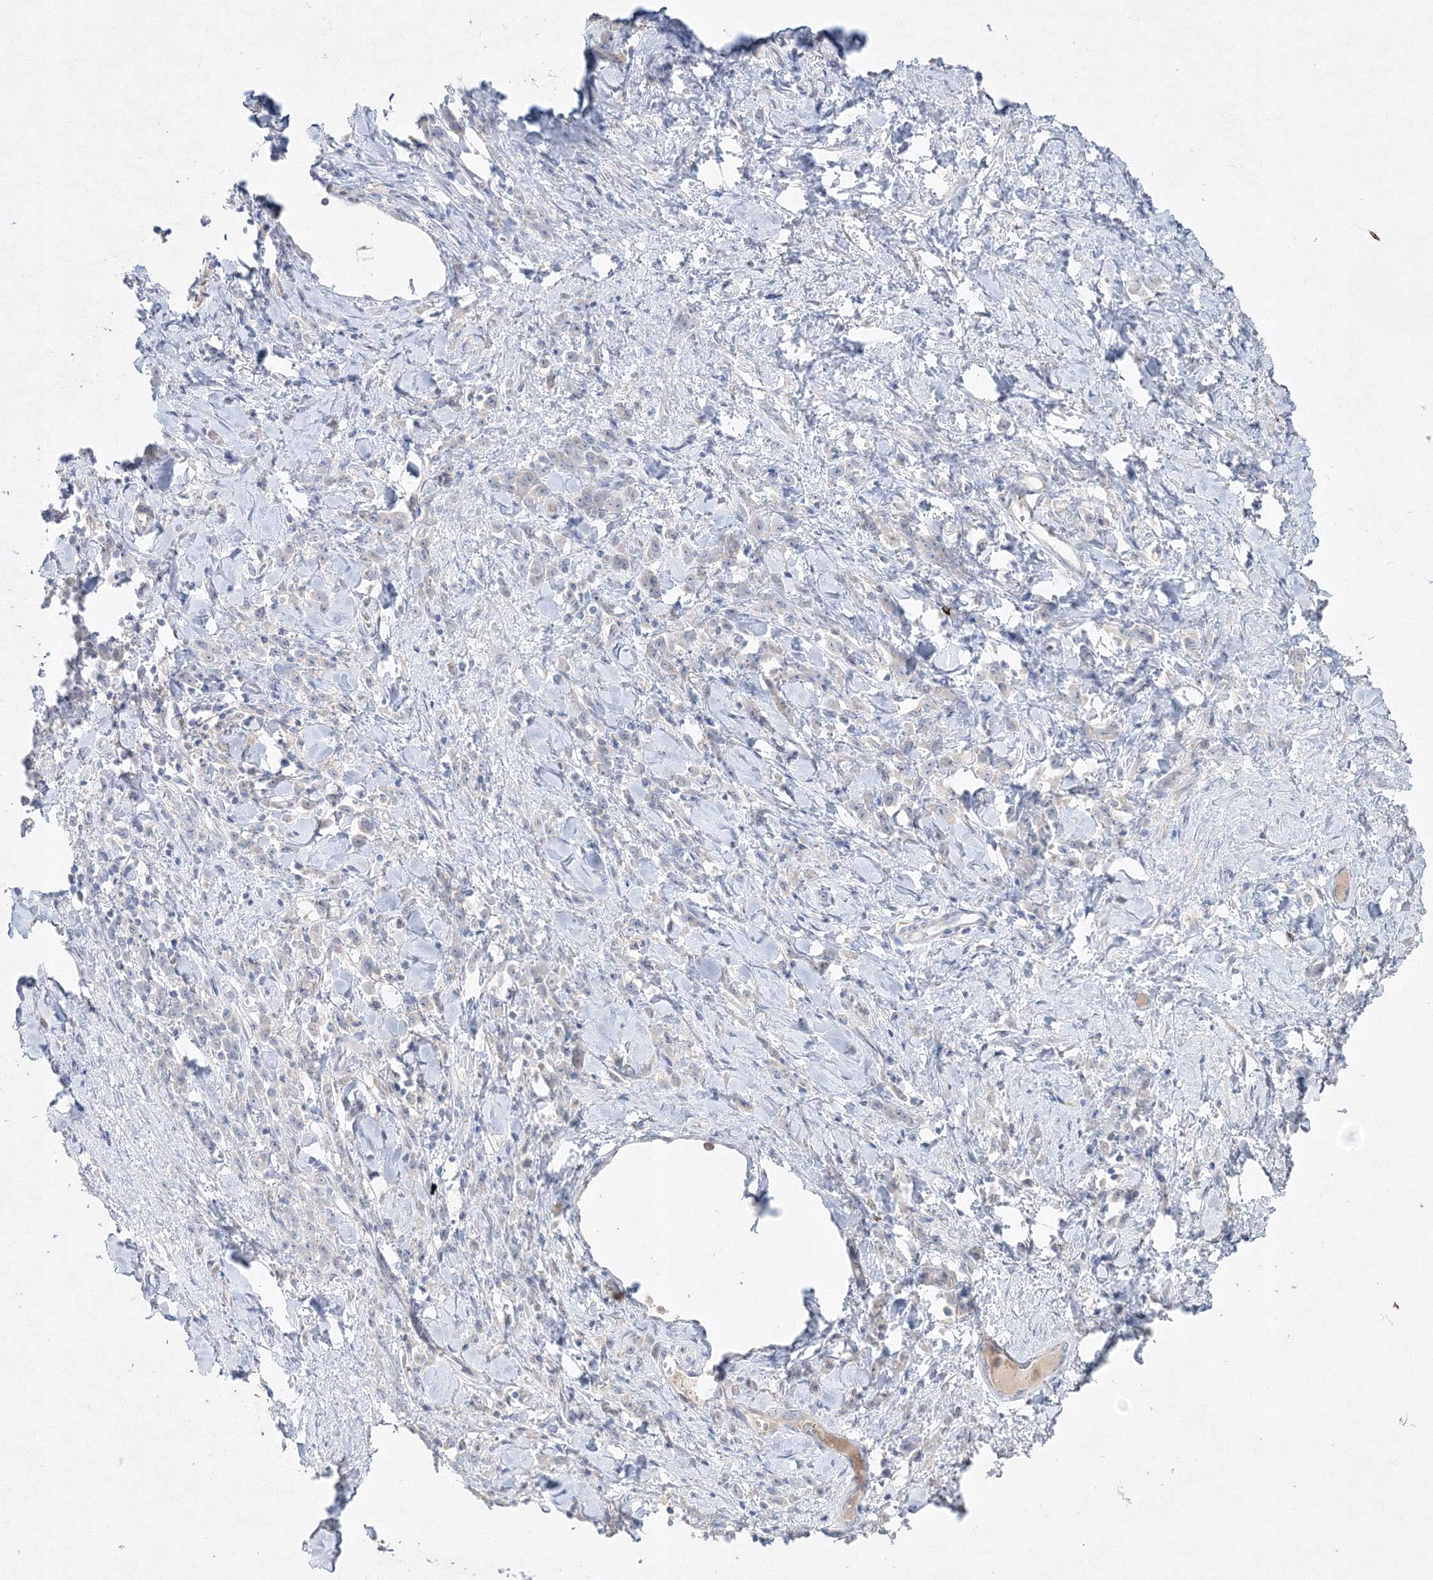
{"staining": {"intensity": "negative", "quantity": "none", "location": "none"}, "tissue": "stomach cancer", "cell_type": "Tumor cells", "image_type": "cancer", "snomed": [{"axis": "morphology", "description": "Normal tissue, NOS"}, {"axis": "morphology", "description": "Adenocarcinoma, NOS"}, {"axis": "topography", "description": "Stomach"}], "caption": "A histopathology image of adenocarcinoma (stomach) stained for a protein exhibits no brown staining in tumor cells.", "gene": "FBXL8", "patient": {"sex": "male", "age": 82}}